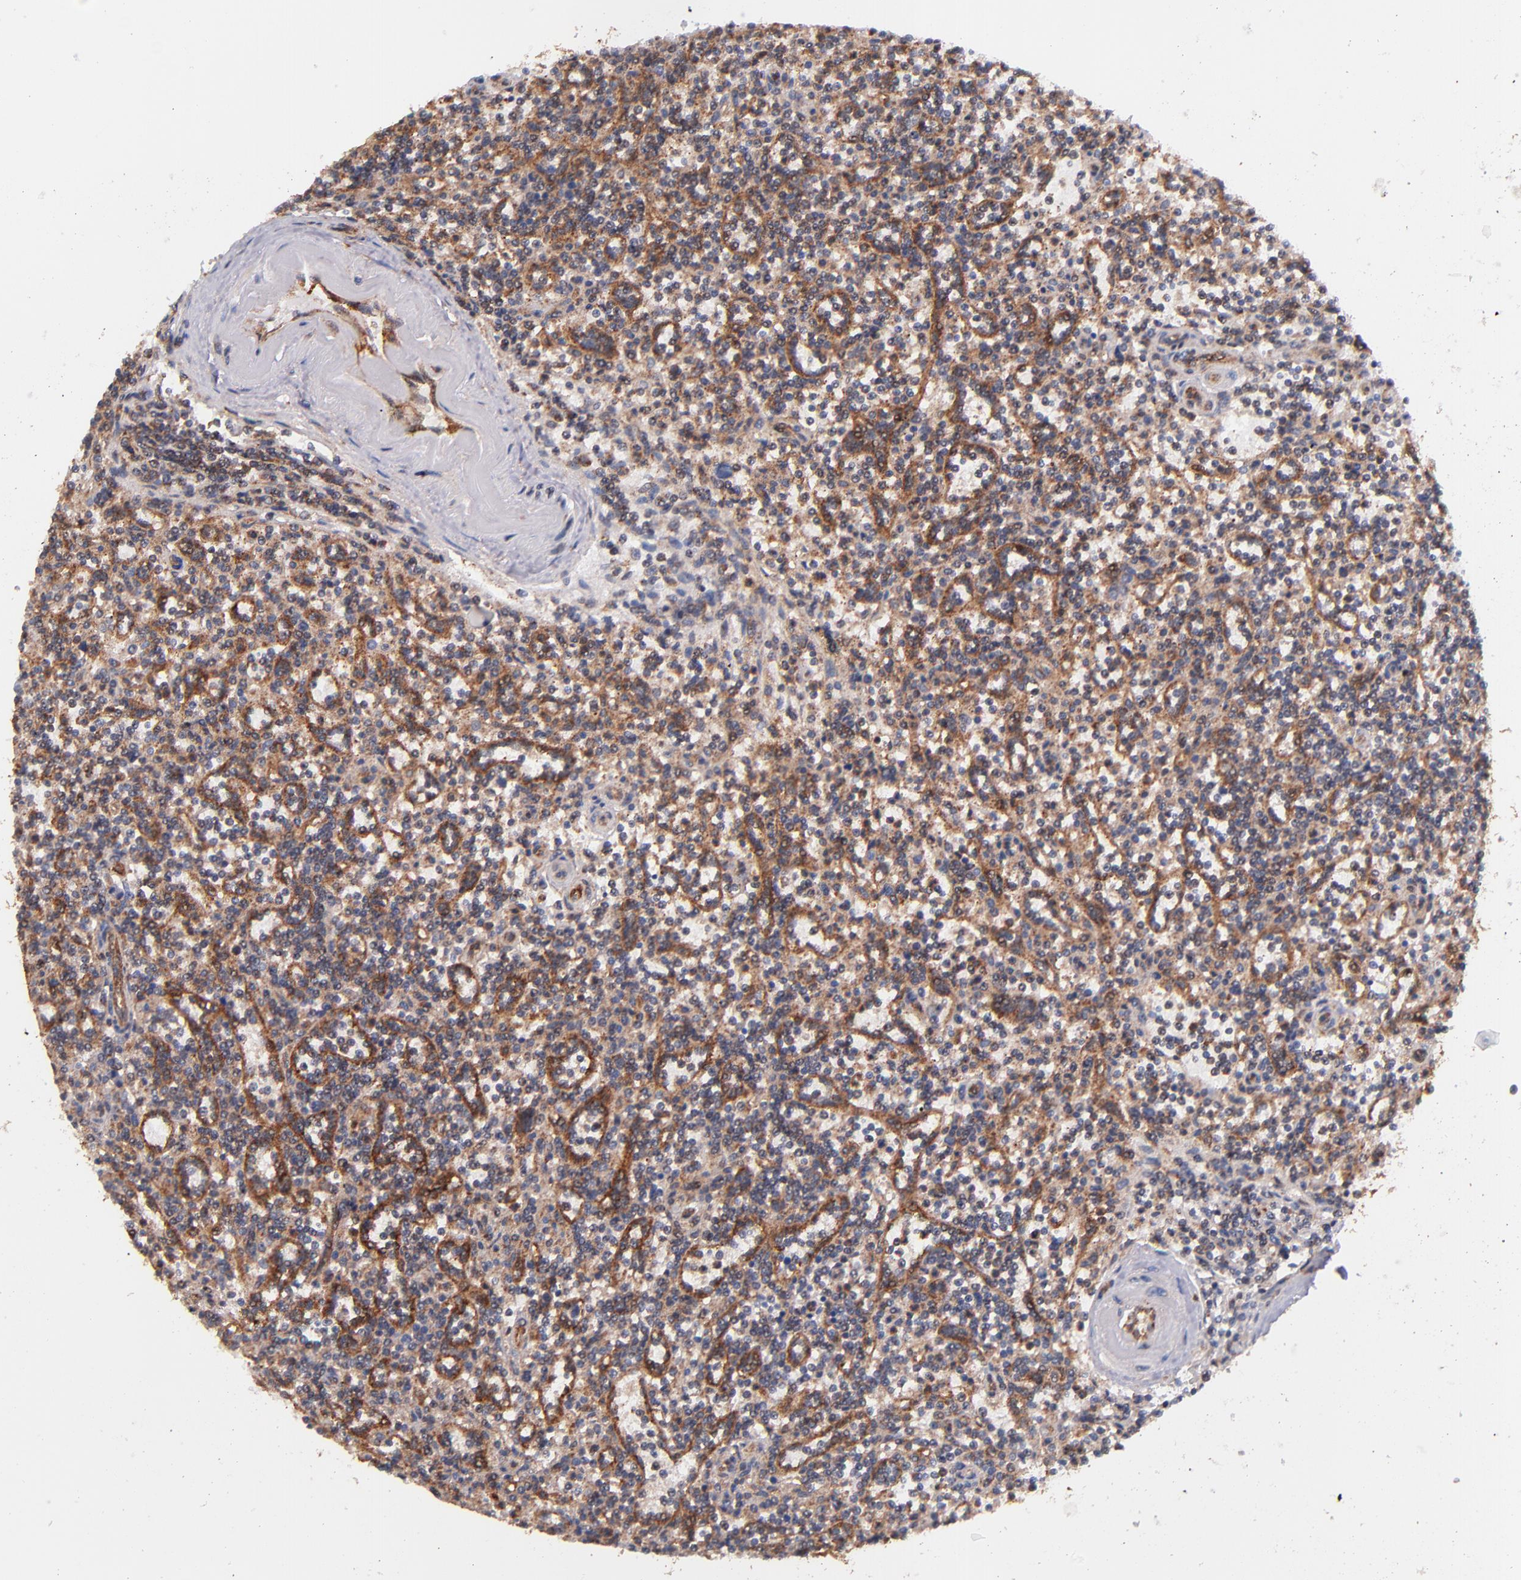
{"staining": {"intensity": "strong", "quantity": "25%-75%", "location": "cytoplasmic/membranous"}, "tissue": "lymphoma", "cell_type": "Tumor cells", "image_type": "cancer", "snomed": [{"axis": "morphology", "description": "Malignant lymphoma, non-Hodgkin's type, Low grade"}, {"axis": "topography", "description": "Spleen"}], "caption": "Lymphoma was stained to show a protein in brown. There is high levels of strong cytoplasmic/membranous positivity in about 25%-75% of tumor cells.", "gene": "STX8", "patient": {"sex": "male", "age": 73}}